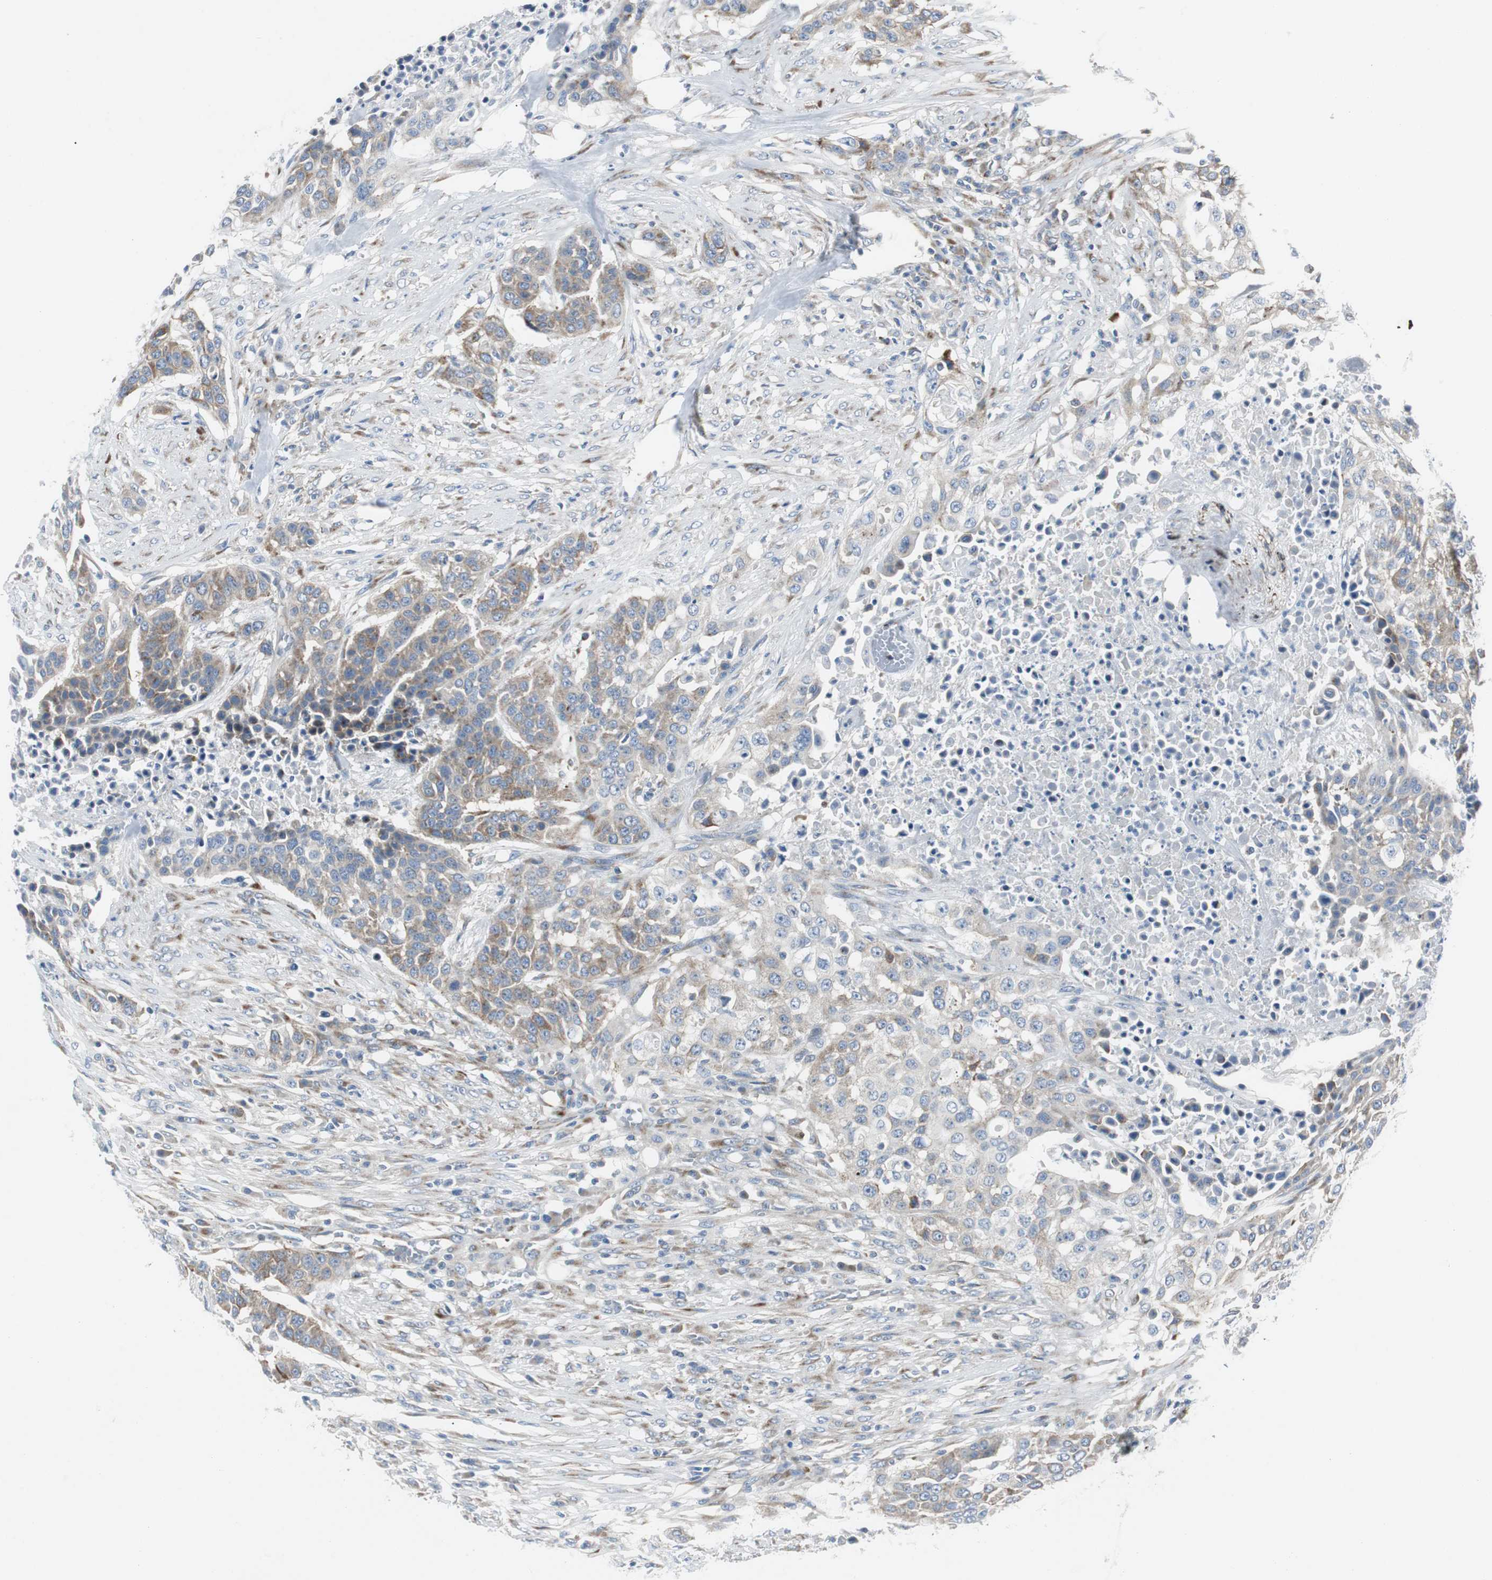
{"staining": {"intensity": "weak", "quantity": ">75%", "location": "cytoplasmic/membranous"}, "tissue": "urothelial cancer", "cell_type": "Tumor cells", "image_type": "cancer", "snomed": [{"axis": "morphology", "description": "Urothelial carcinoma, High grade"}, {"axis": "topography", "description": "Urinary bladder"}], "caption": "Urothelial cancer stained for a protein (brown) shows weak cytoplasmic/membranous positive expression in approximately >75% of tumor cells.", "gene": "BBC3", "patient": {"sex": "male", "age": 74}}